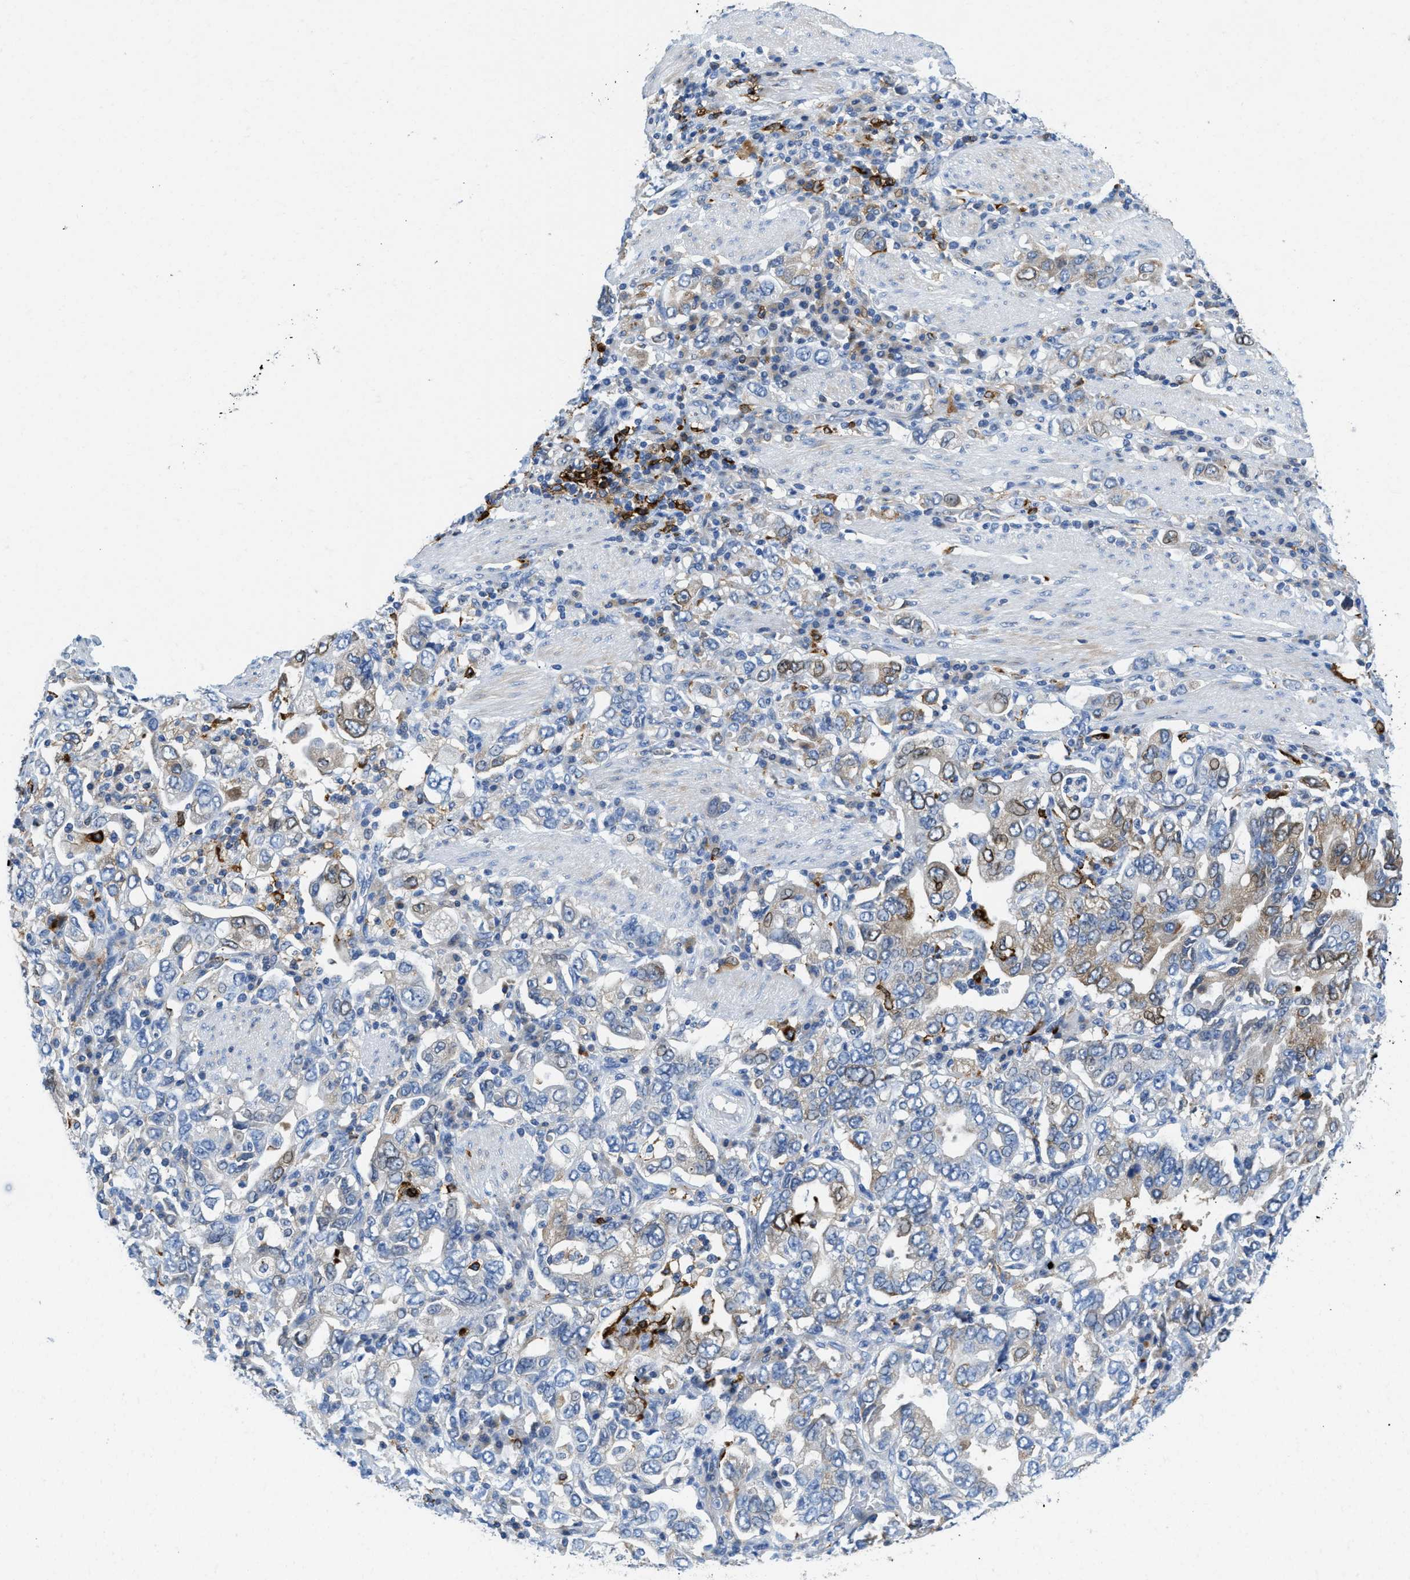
{"staining": {"intensity": "weak", "quantity": "25%-75%", "location": "cytoplasmic/membranous,nuclear"}, "tissue": "stomach cancer", "cell_type": "Tumor cells", "image_type": "cancer", "snomed": [{"axis": "morphology", "description": "Adenocarcinoma, NOS"}, {"axis": "topography", "description": "Stomach, upper"}], "caption": "This photomicrograph exhibits immunohistochemistry staining of stomach cancer, with low weak cytoplasmic/membranous and nuclear staining in approximately 25%-75% of tumor cells.", "gene": "CD226", "patient": {"sex": "male", "age": 62}}